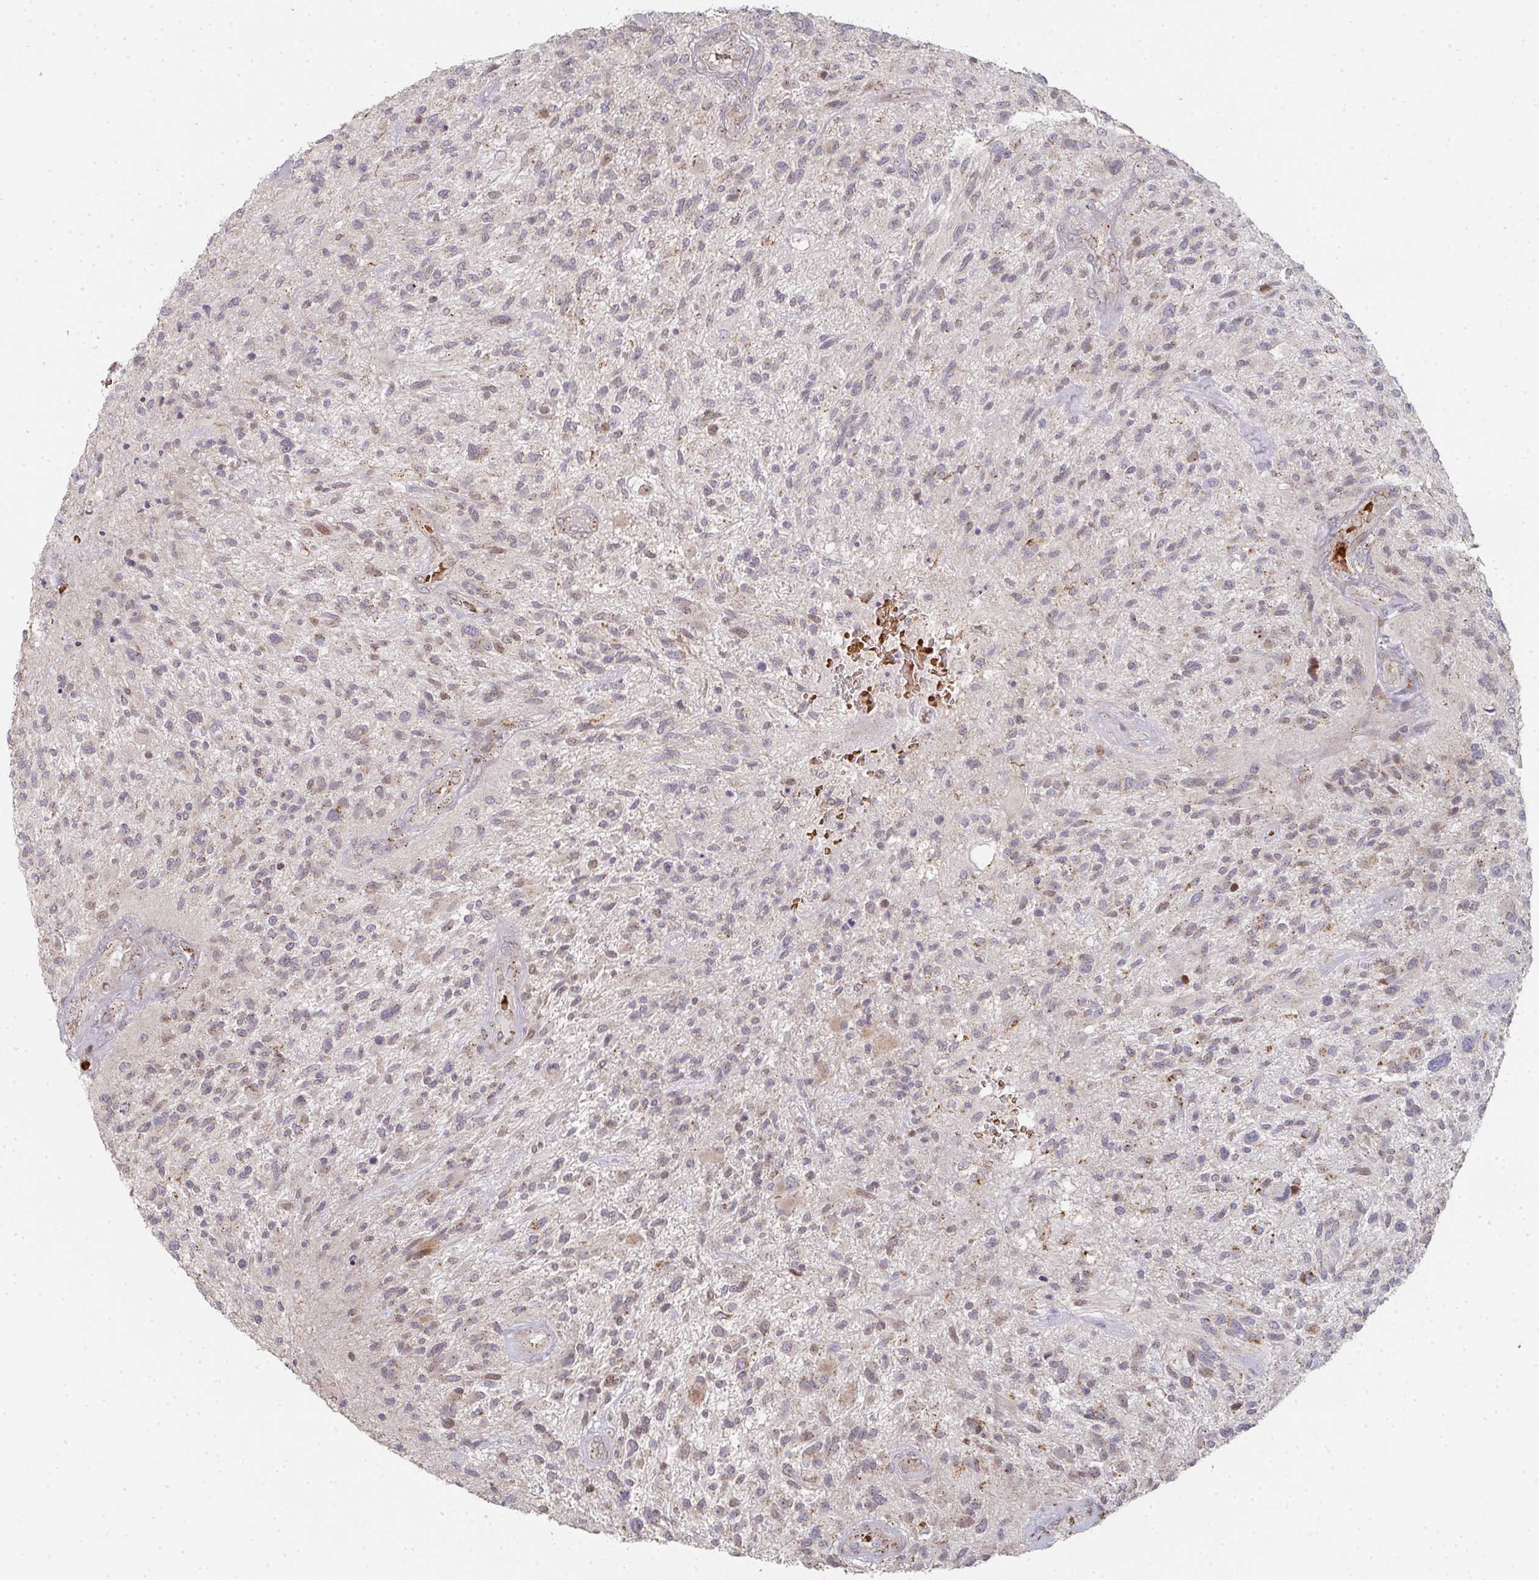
{"staining": {"intensity": "moderate", "quantity": "<25%", "location": "cytoplasmic/membranous"}, "tissue": "glioma", "cell_type": "Tumor cells", "image_type": "cancer", "snomed": [{"axis": "morphology", "description": "Glioma, malignant, High grade"}, {"axis": "topography", "description": "Brain"}], "caption": "Immunohistochemical staining of high-grade glioma (malignant) reveals moderate cytoplasmic/membranous protein expression in approximately <25% of tumor cells. (DAB = brown stain, brightfield microscopy at high magnification).", "gene": "ZNF526", "patient": {"sex": "male", "age": 47}}